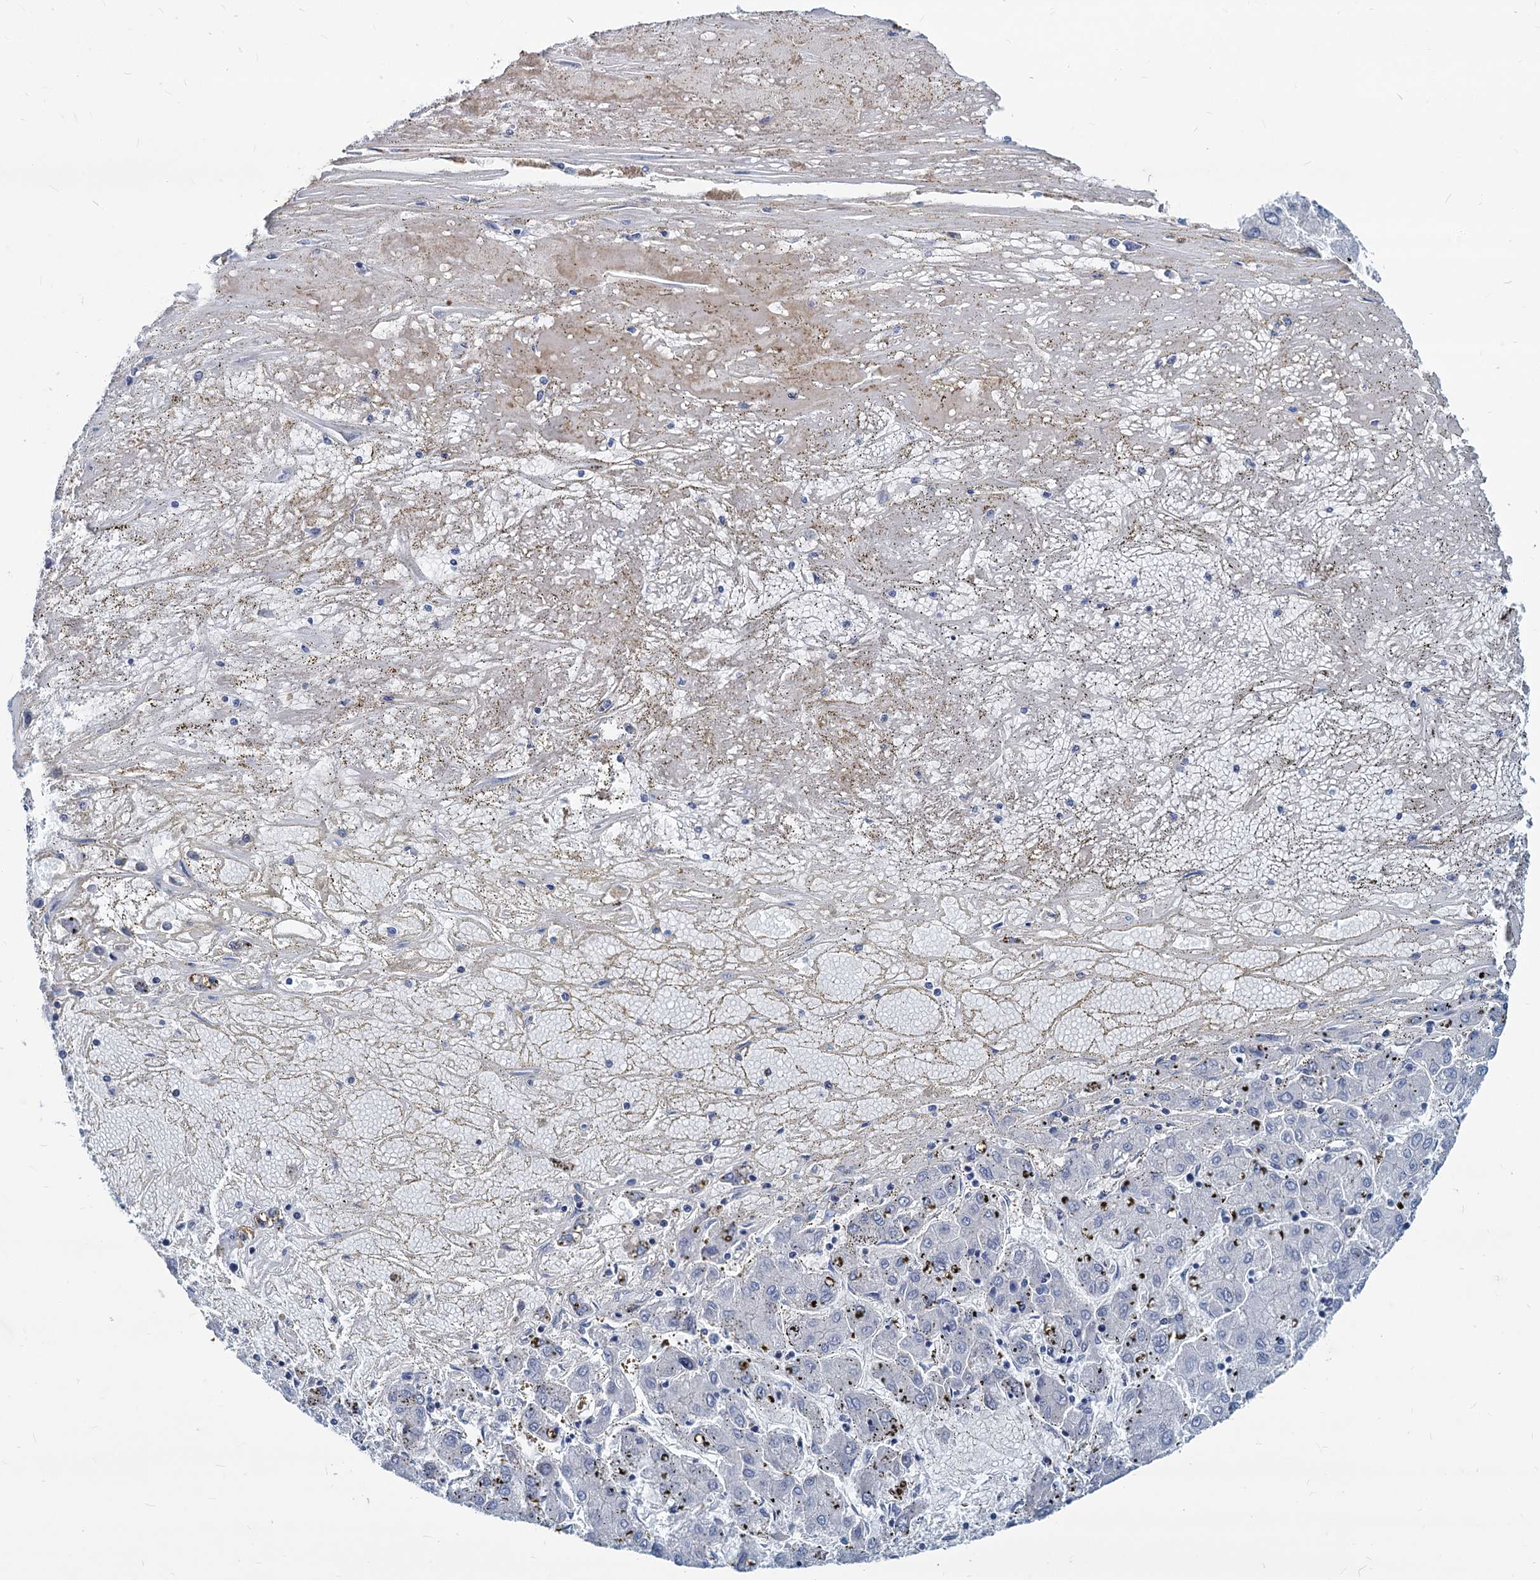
{"staining": {"intensity": "negative", "quantity": "none", "location": "none"}, "tissue": "liver cancer", "cell_type": "Tumor cells", "image_type": "cancer", "snomed": [{"axis": "morphology", "description": "Carcinoma, Hepatocellular, NOS"}, {"axis": "topography", "description": "Liver"}], "caption": "Immunohistochemical staining of human liver hepatocellular carcinoma demonstrates no significant positivity in tumor cells.", "gene": "GSTM3", "patient": {"sex": "male", "age": 72}}